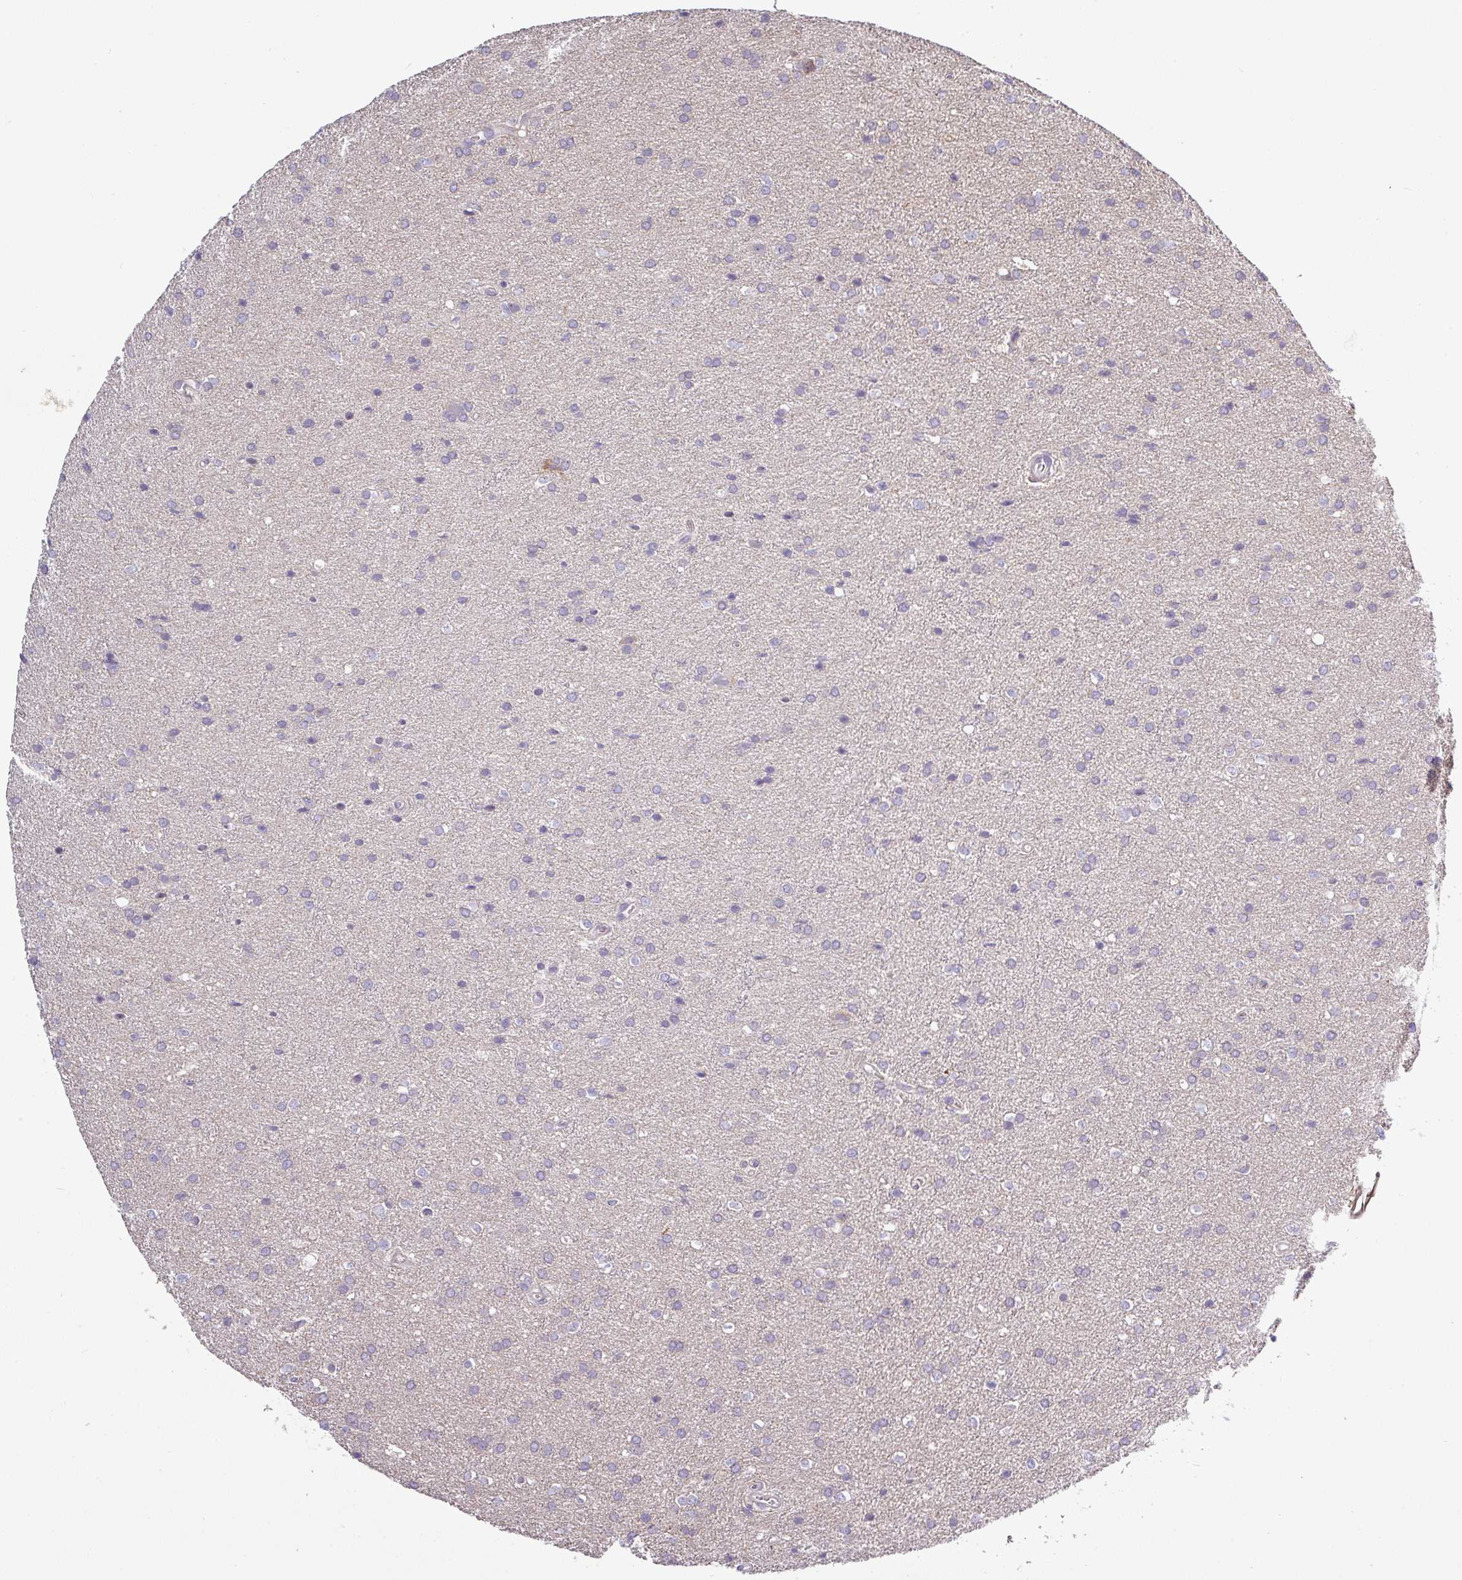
{"staining": {"intensity": "negative", "quantity": "none", "location": "none"}, "tissue": "glioma", "cell_type": "Tumor cells", "image_type": "cancer", "snomed": [{"axis": "morphology", "description": "Glioma, malignant, Low grade"}, {"axis": "topography", "description": "Brain"}], "caption": "This histopathology image is of malignant glioma (low-grade) stained with immunohistochemistry to label a protein in brown with the nuclei are counter-stained blue. There is no positivity in tumor cells.", "gene": "C2orf16", "patient": {"sex": "female", "age": 34}}